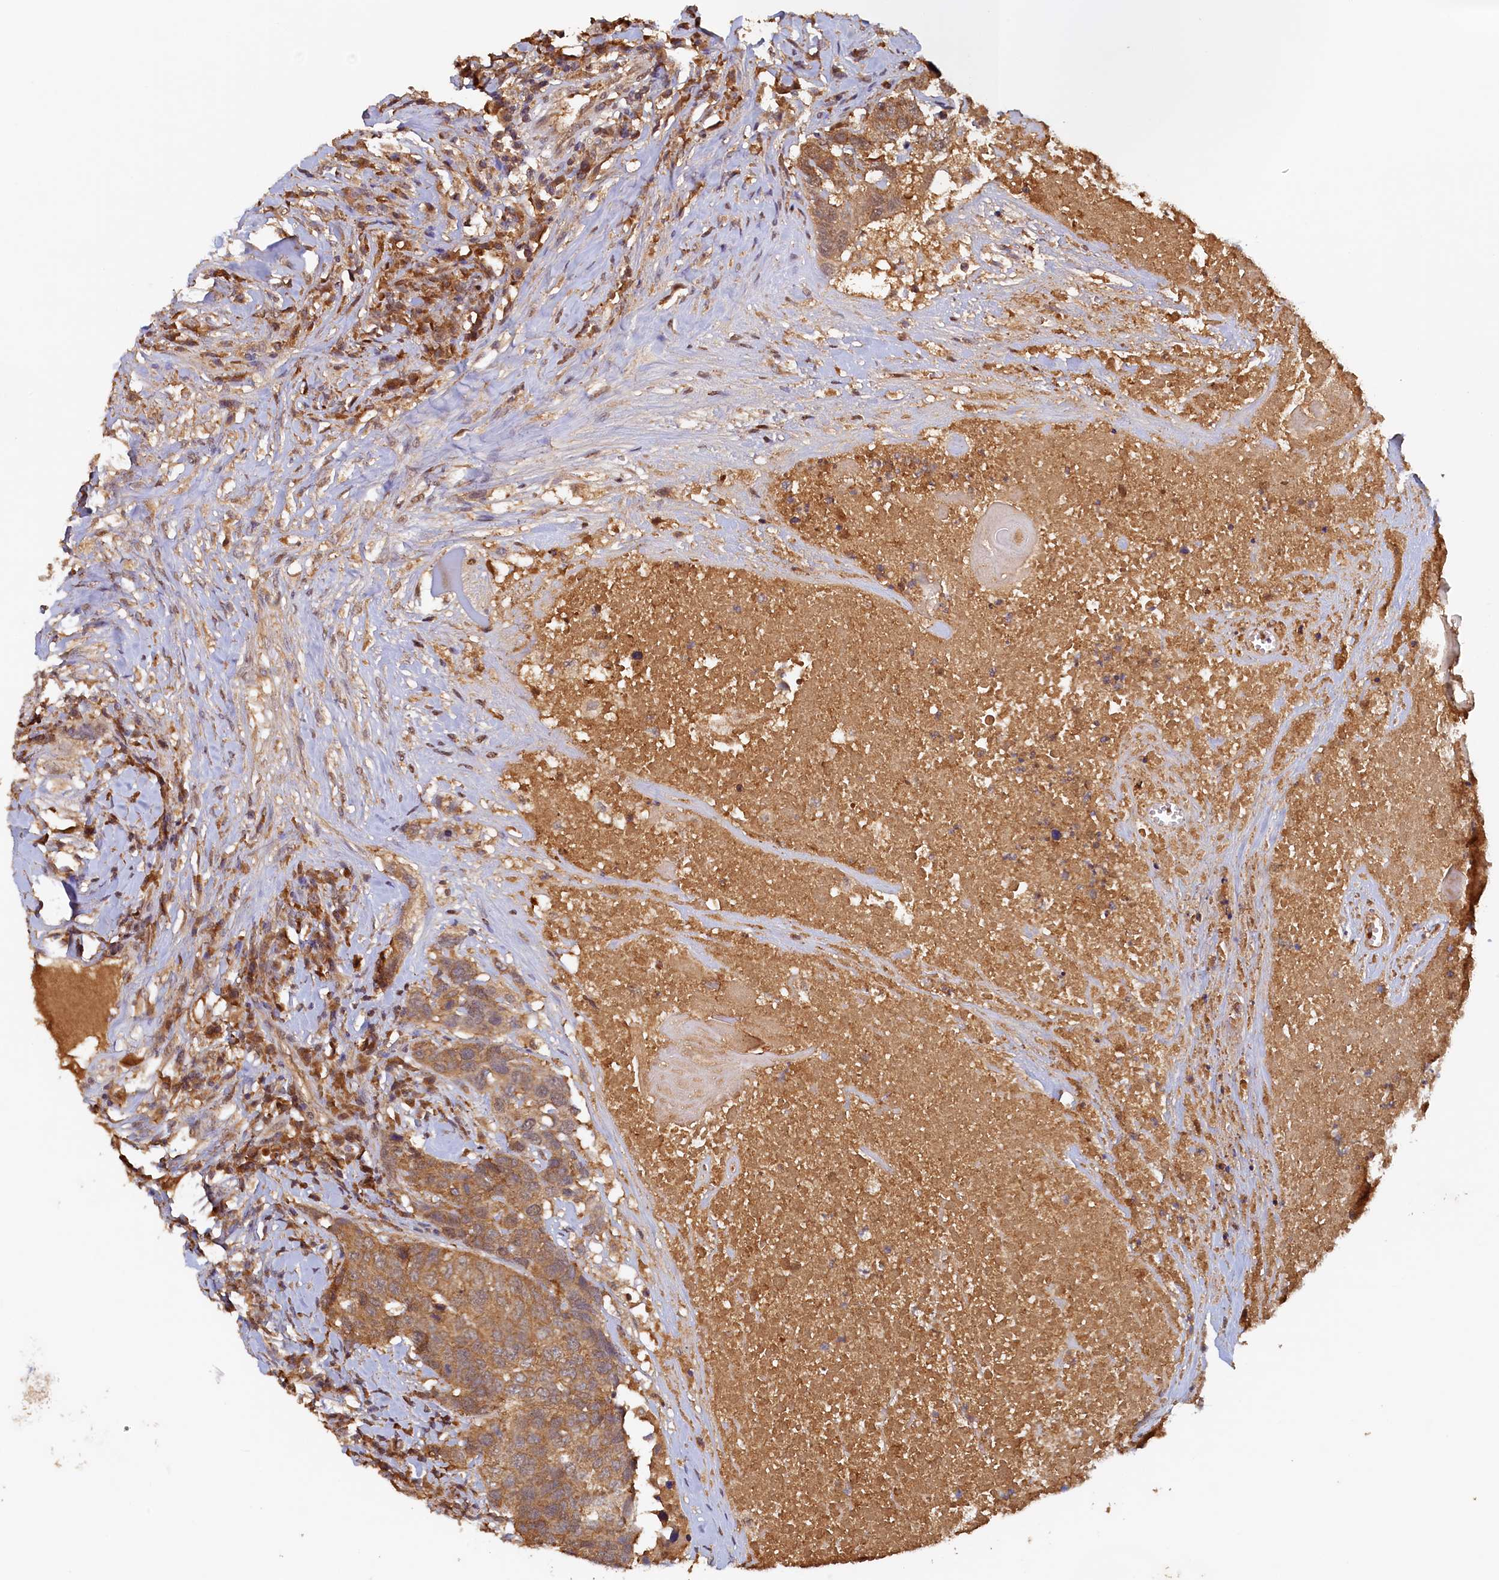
{"staining": {"intensity": "moderate", "quantity": ">75%", "location": "cytoplasmic/membranous"}, "tissue": "head and neck cancer", "cell_type": "Tumor cells", "image_type": "cancer", "snomed": [{"axis": "morphology", "description": "Squamous cell carcinoma, NOS"}, {"axis": "topography", "description": "Head-Neck"}], "caption": "Protein staining shows moderate cytoplasmic/membranous expression in approximately >75% of tumor cells in head and neck squamous cell carcinoma.", "gene": "UBL7", "patient": {"sex": "male", "age": 66}}